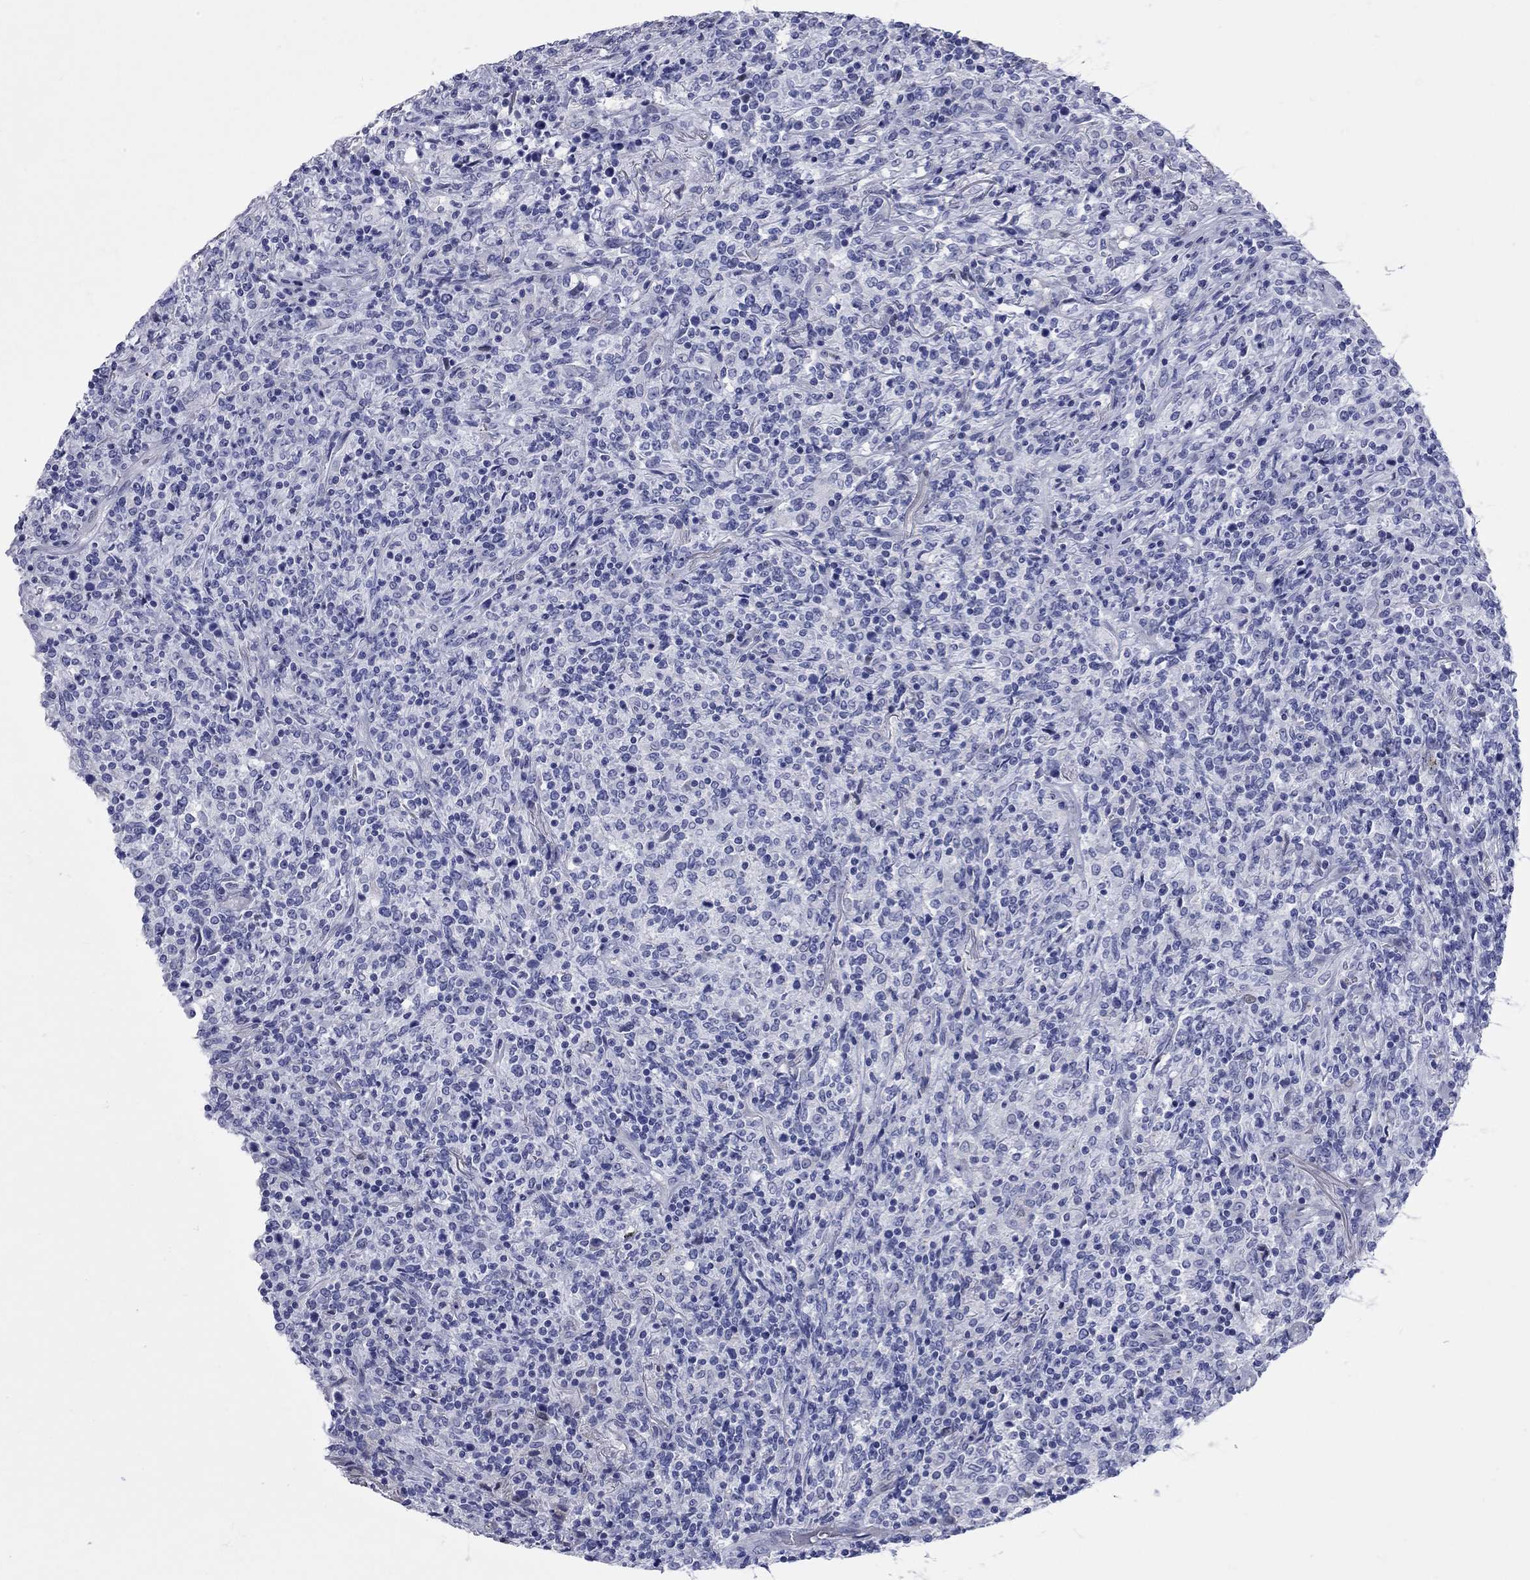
{"staining": {"intensity": "negative", "quantity": "none", "location": "none"}, "tissue": "lymphoma", "cell_type": "Tumor cells", "image_type": "cancer", "snomed": [{"axis": "morphology", "description": "Malignant lymphoma, non-Hodgkin's type, High grade"}, {"axis": "topography", "description": "Lung"}], "caption": "There is no significant positivity in tumor cells of lymphoma.", "gene": "CCNA1", "patient": {"sex": "male", "age": 79}}